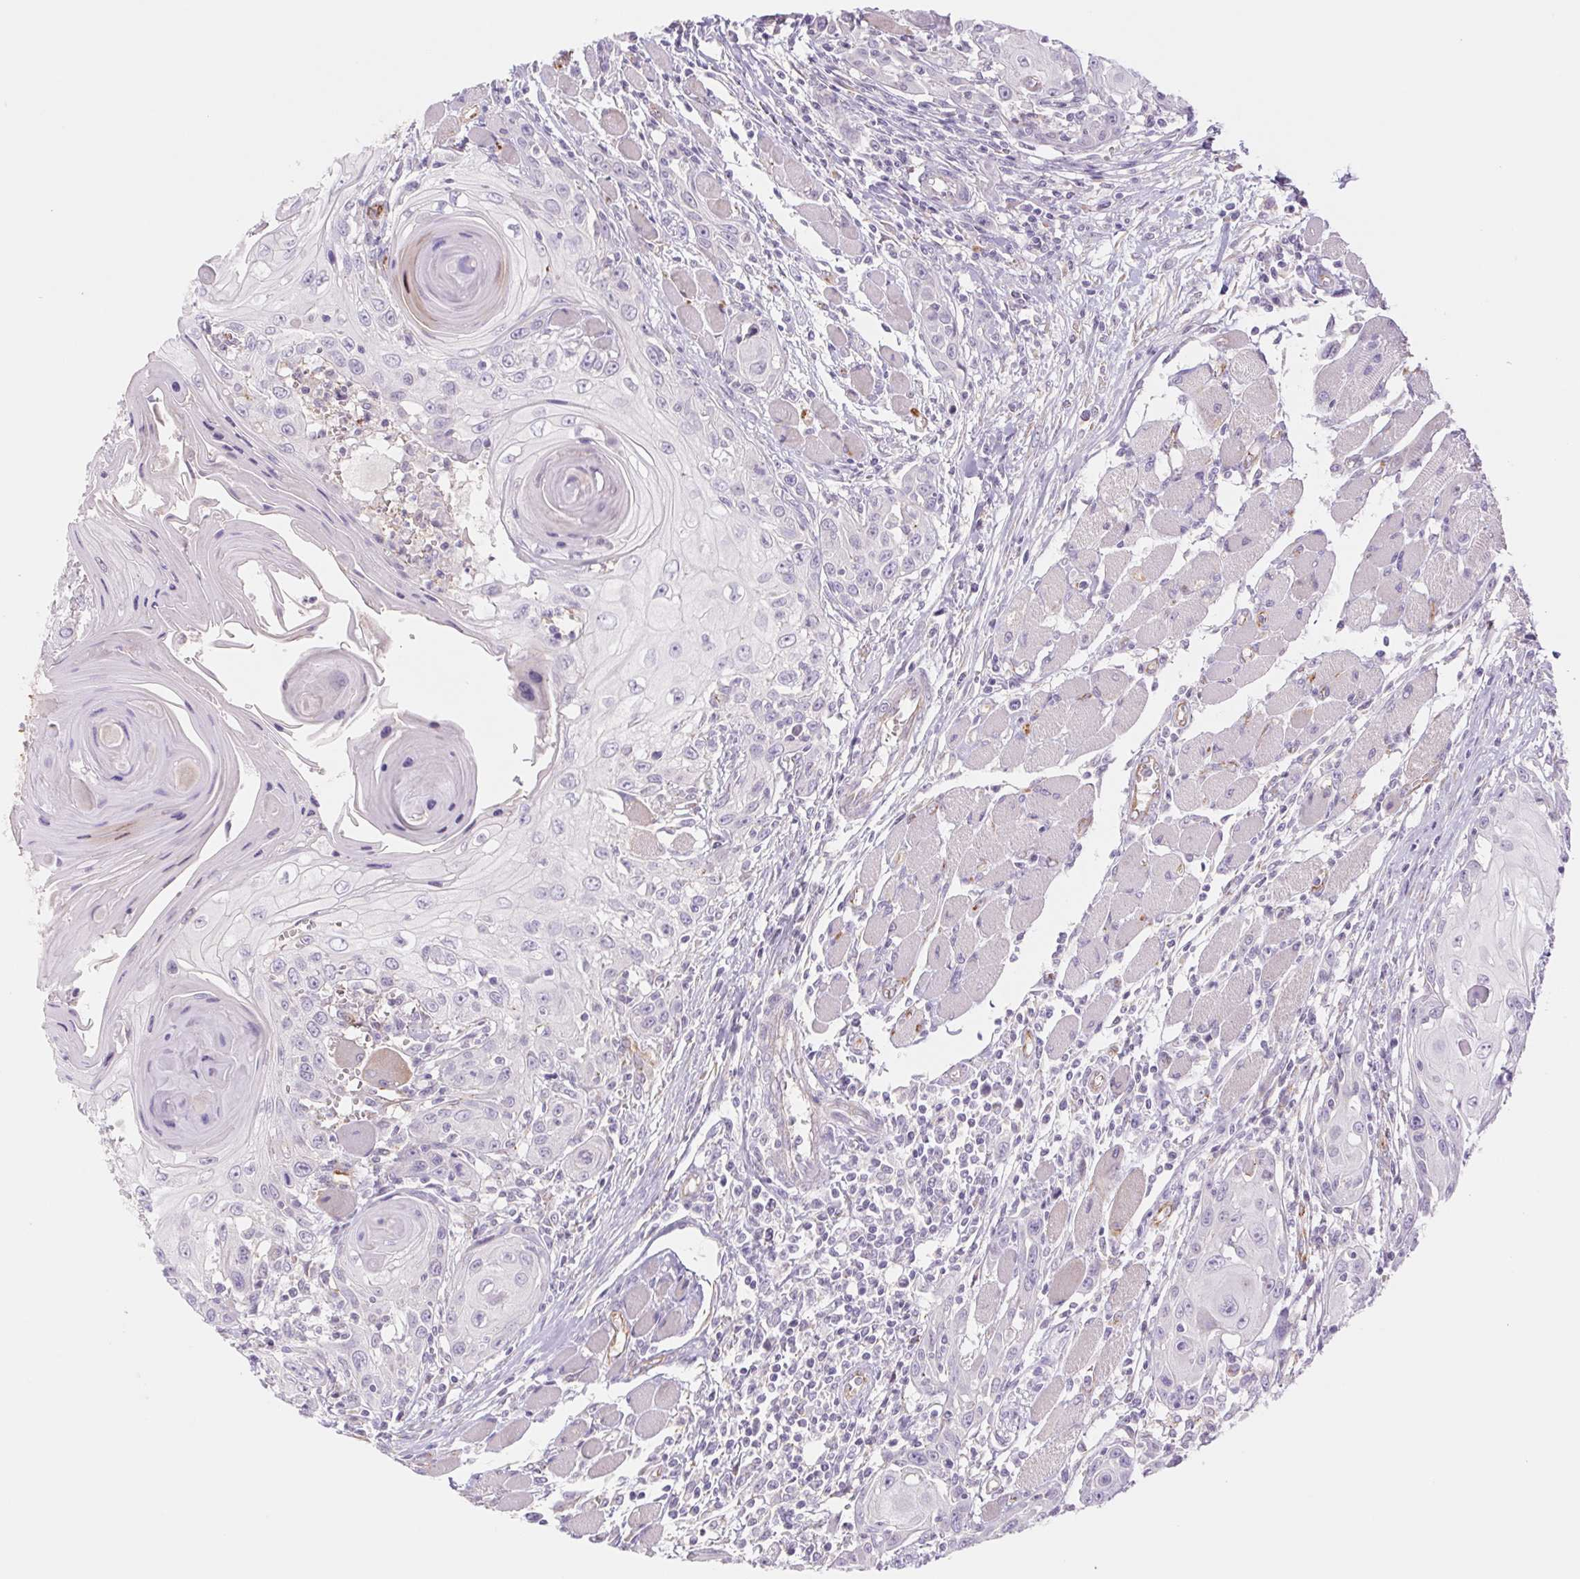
{"staining": {"intensity": "negative", "quantity": "none", "location": "none"}, "tissue": "head and neck cancer", "cell_type": "Tumor cells", "image_type": "cancer", "snomed": [{"axis": "morphology", "description": "Squamous cell carcinoma, NOS"}, {"axis": "topography", "description": "Head-Neck"}], "caption": "This is an IHC micrograph of head and neck squamous cell carcinoma. There is no positivity in tumor cells.", "gene": "IGFL3", "patient": {"sex": "female", "age": 80}}